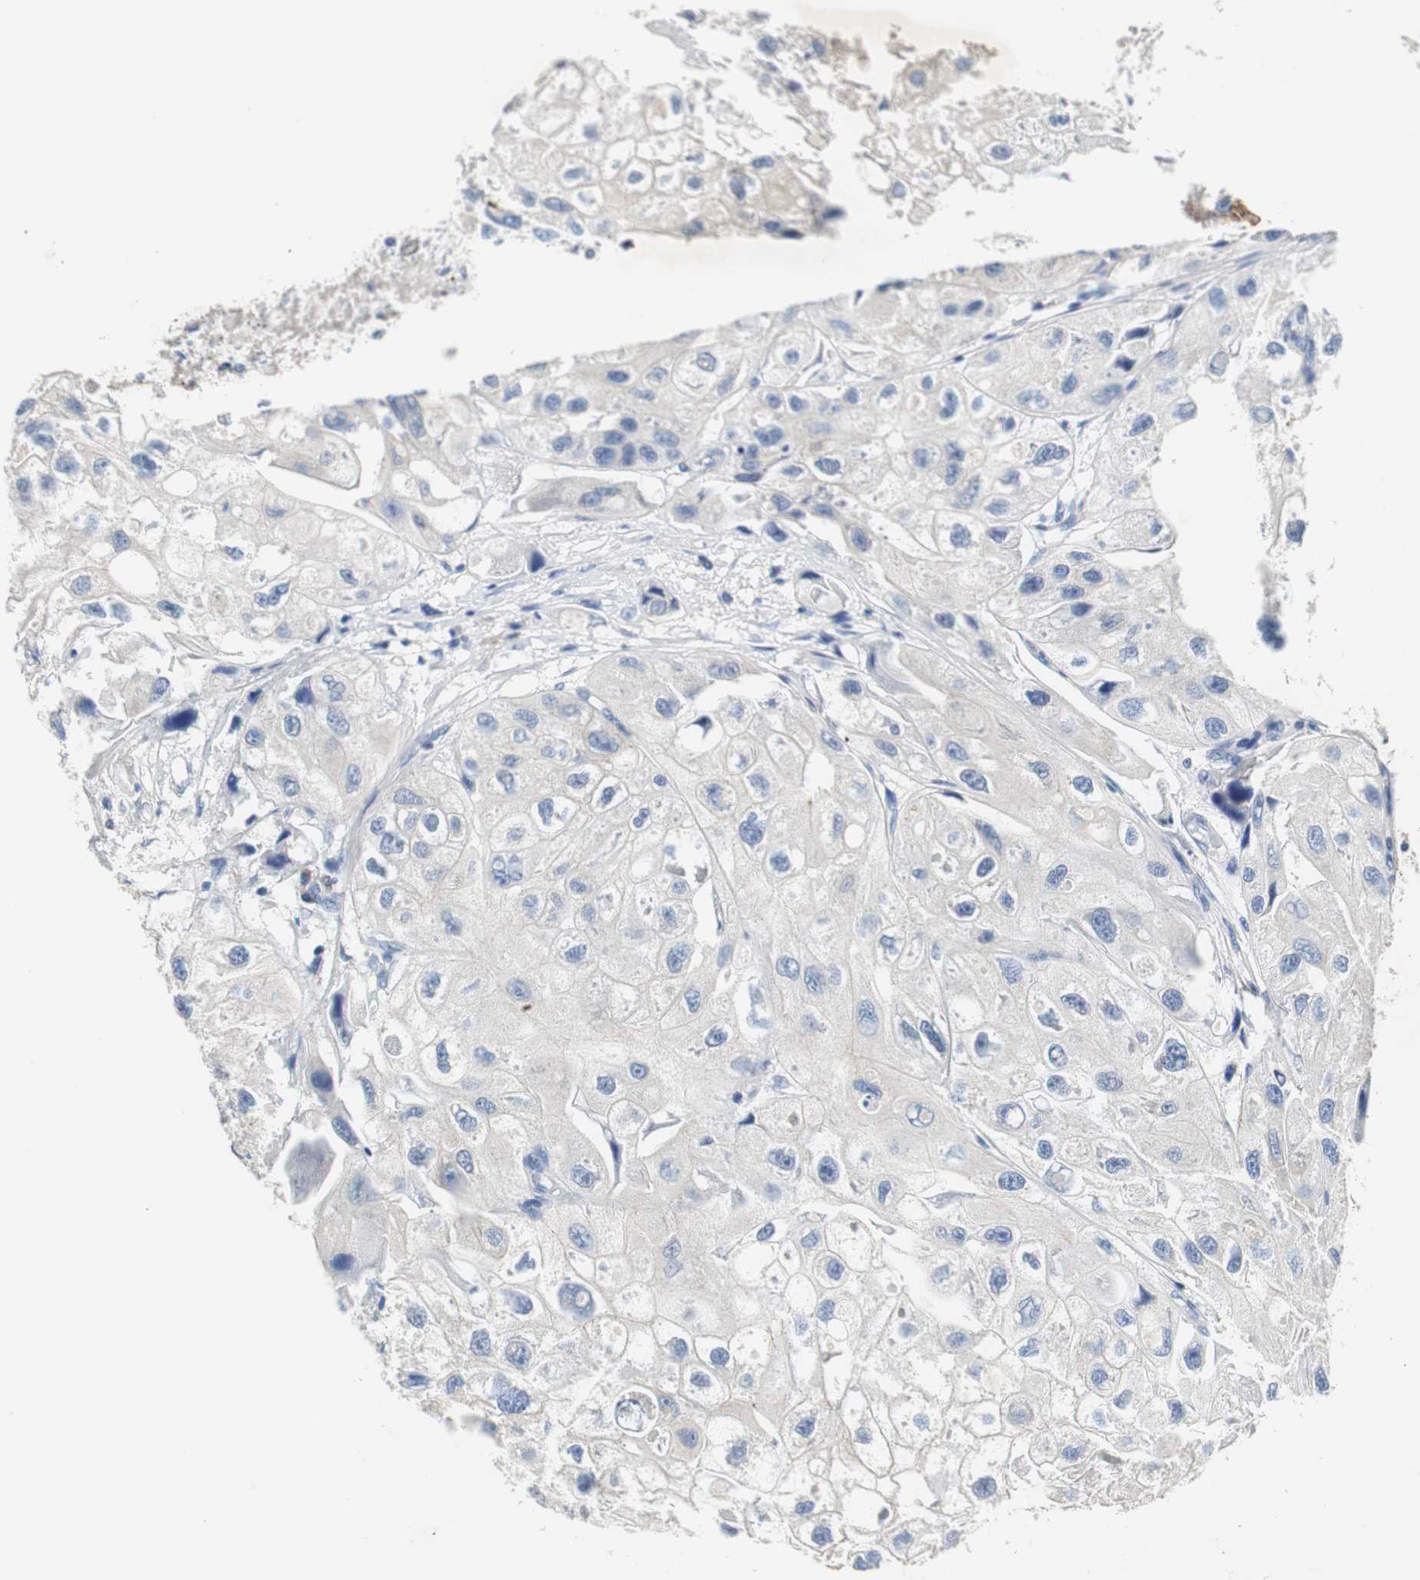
{"staining": {"intensity": "negative", "quantity": "none", "location": "none"}, "tissue": "urothelial cancer", "cell_type": "Tumor cells", "image_type": "cancer", "snomed": [{"axis": "morphology", "description": "Urothelial carcinoma, High grade"}, {"axis": "topography", "description": "Urinary bladder"}], "caption": "High magnification brightfield microscopy of urothelial cancer stained with DAB (brown) and counterstained with hematoxylin (blue): tumor cells show no significant staining.", "gene": "PCK1", "patient": {"sex": "female", "age": 64}}